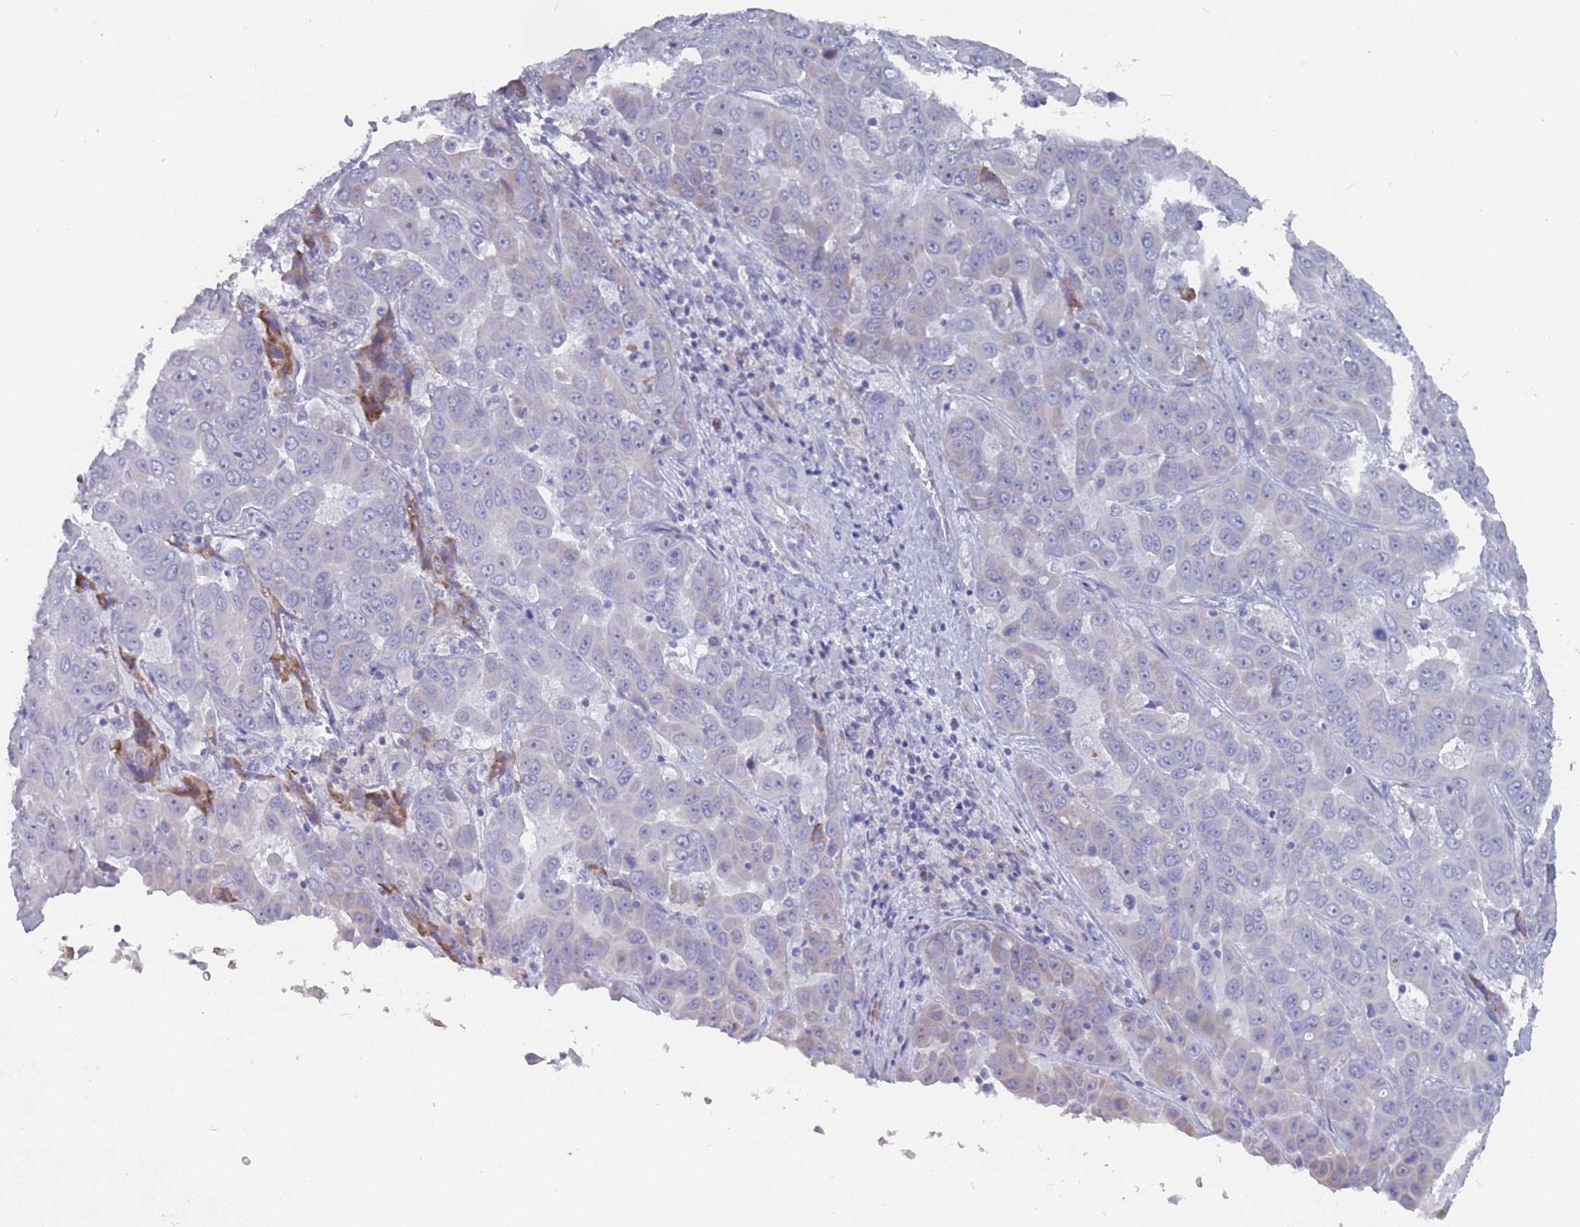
{"staining": {"intensity": "negative", "quantity": "none", "location": "none"}, "tissue": "liver cancer", "cell_type": "Tumor cells", "image_type": "cancer", "snomed": [{"axis": "morphology", "description": "Cholangiocarcinoma"}, {"axis": "topography", "description": "Liver"}], "caption": "This histopathology image is of liver cholangiocarcinoma stained with immunohistochemistry (IHC) to label a protein in brown with the nuclei are counter-stained blue. There is no positivity in tumor cells. (Stains: DAB immunohistochemistry (IHC) with hematoxylin counter stain, Microscopy: brightfield microscopy at high magnification).", "gene": "ST8SIA5", "patient": {"sex": "female", "age": 52}}